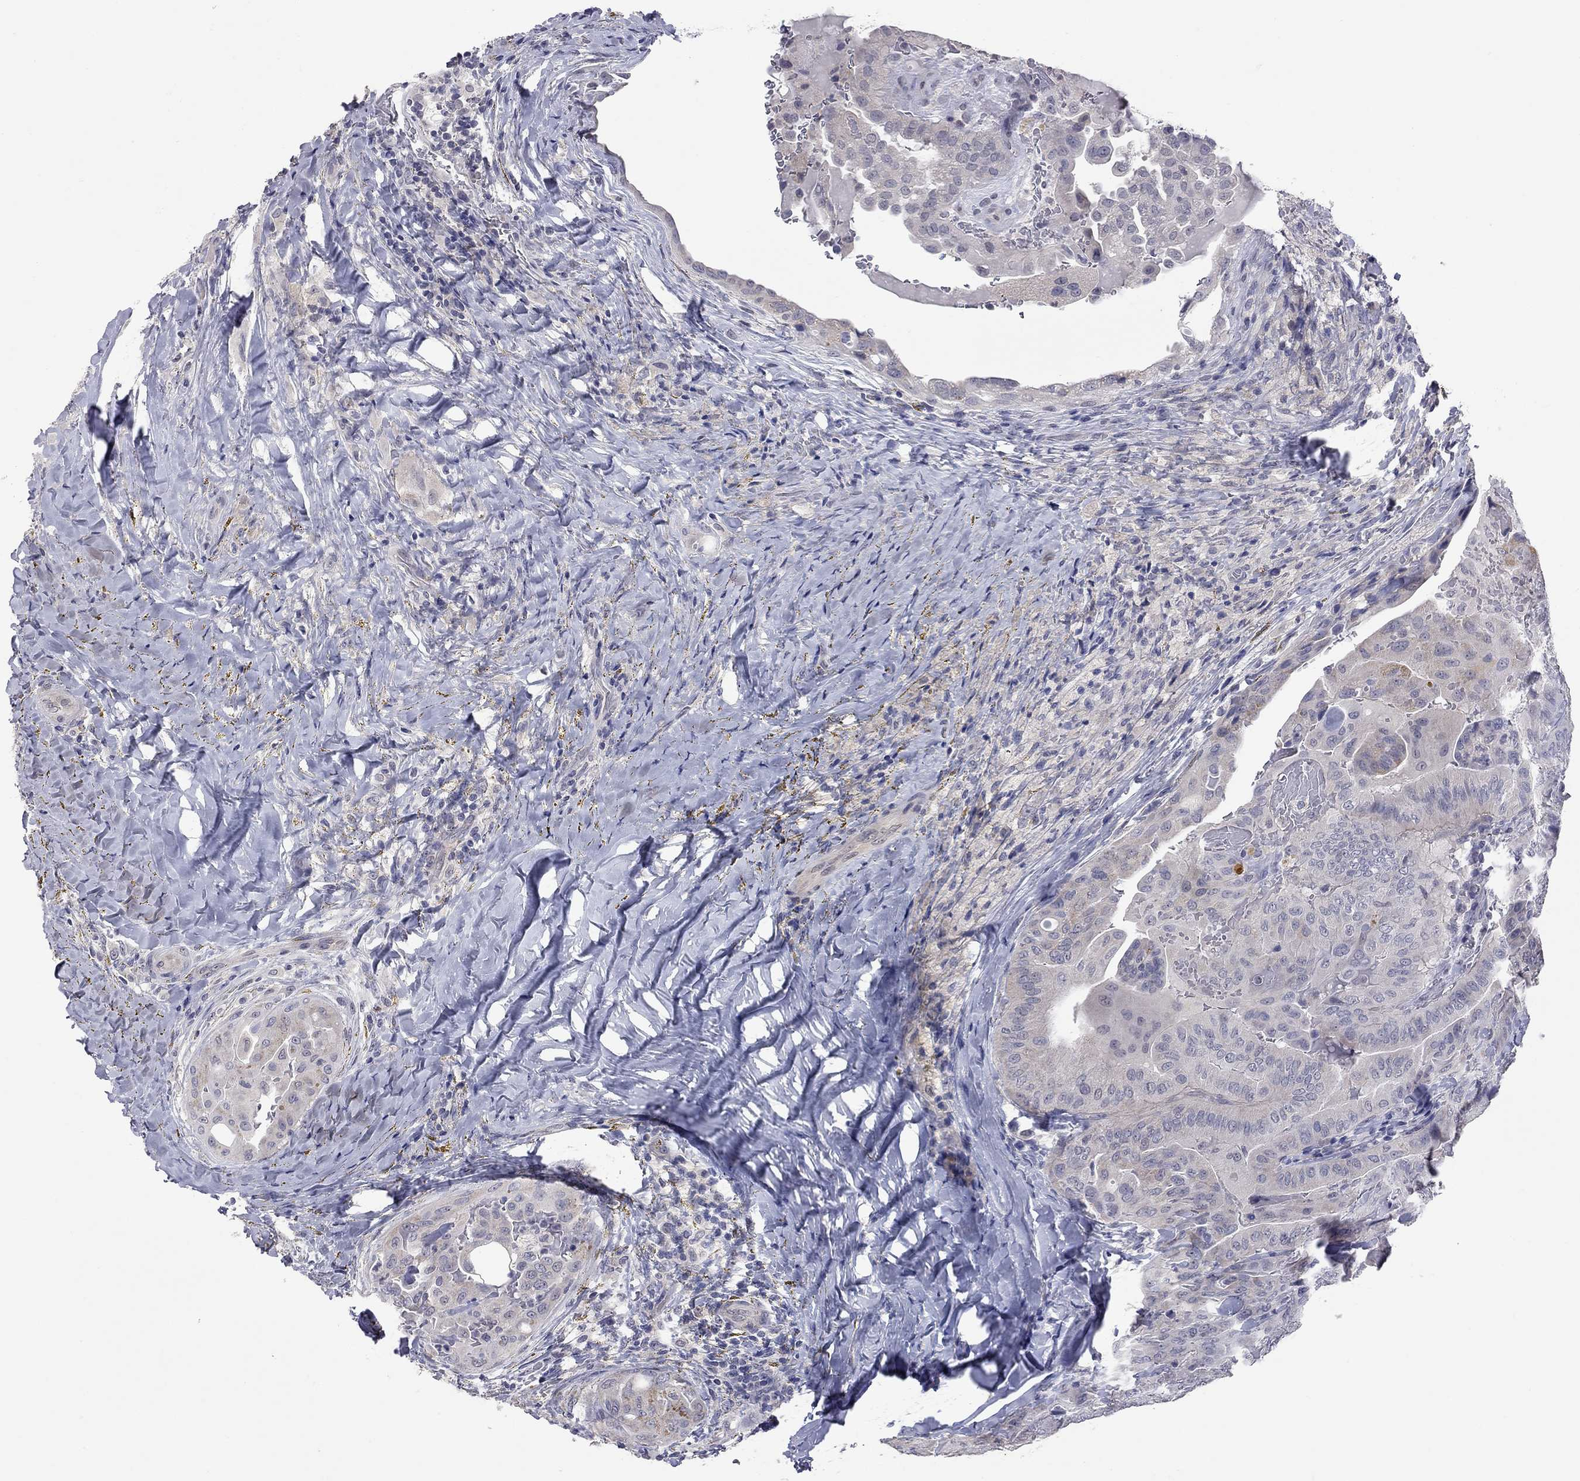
{"staining": {"intensity": "weak", "quantity": "<25%", "location": "cytoplasmic/membranous"}, "tissue": "thyroid cancer", "cell_type": "Tumor cells", "image_type": "cancer", "snomed": [{"axis": "morphology", "description": "Papillary adenocarcinoma, NOS"}, {"axis": "topography", "description": "Thyroid gland"}], "caption": "IHC of thyroid papillary adenocarcinoma reveals no positivity in tumor cells.", "gene": "SHOC2", "patient": {"sex": "female", "age": 68}}